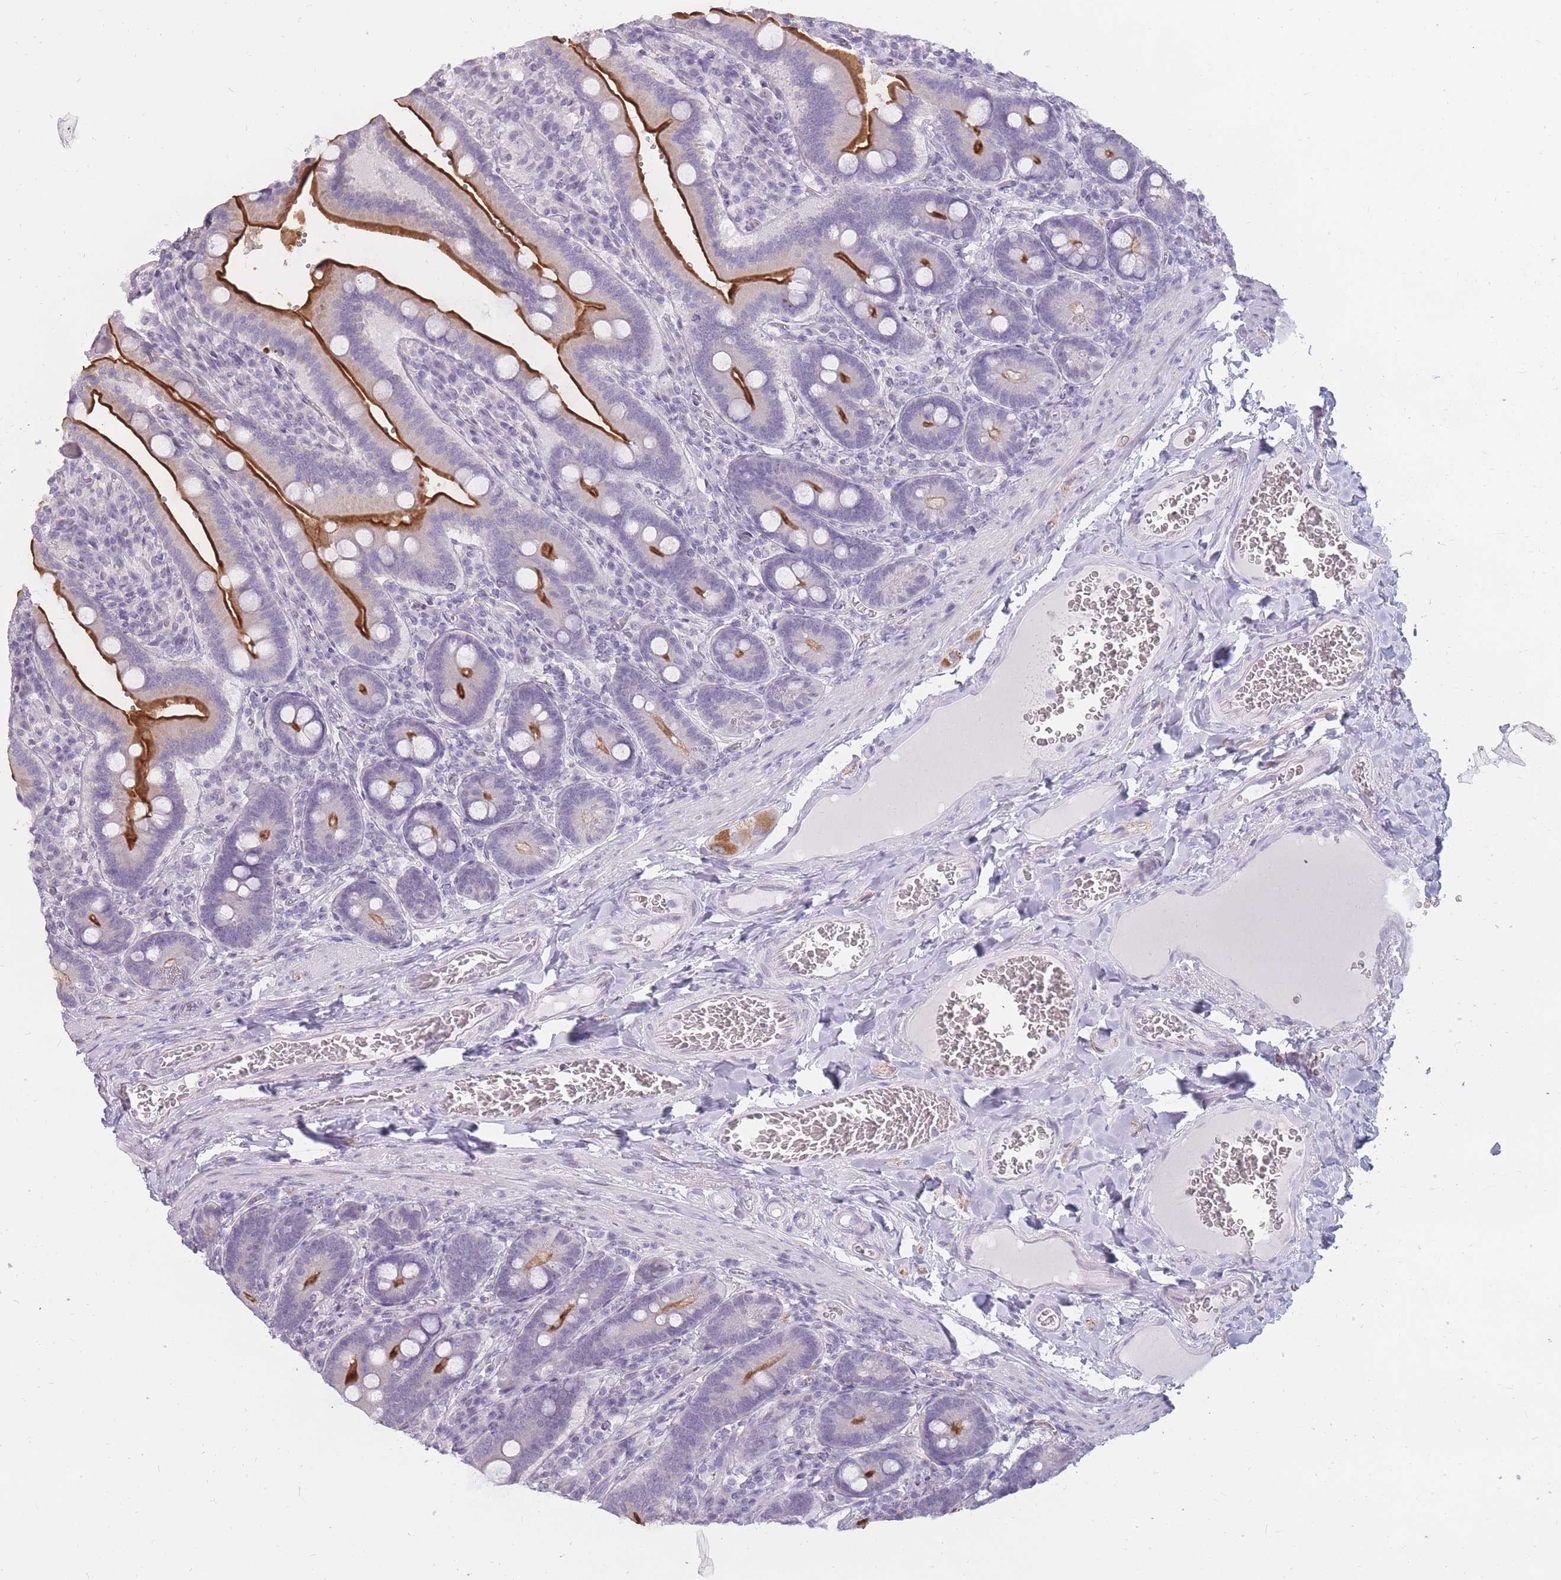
{"staining": {"intensity": "strong", "quantity": "25%-75%", "location": "cytoplasmic/membranous"}, "tissue": "duodenum", "cell_type": "Glandular cells", "image_type": "normal", "snomed": [{"axis": "morphology", "description": "Normal tissue, NOS"}, {"axis": "topography", "description": "Duodenum"}], "caption": "Glandular cells demonstrate strong cytoplasmic/membranous positivity in about 25%-75% of cells in unremarkable duodenum. The staining is performed using DAB (3,3'-diaminobenzidine) brown chromogen to label protein expression. The nuclei are counter-stained blue using hematoxylin.", "gene": "POM121C", "patient": {"sex": "female", "age": 62}}